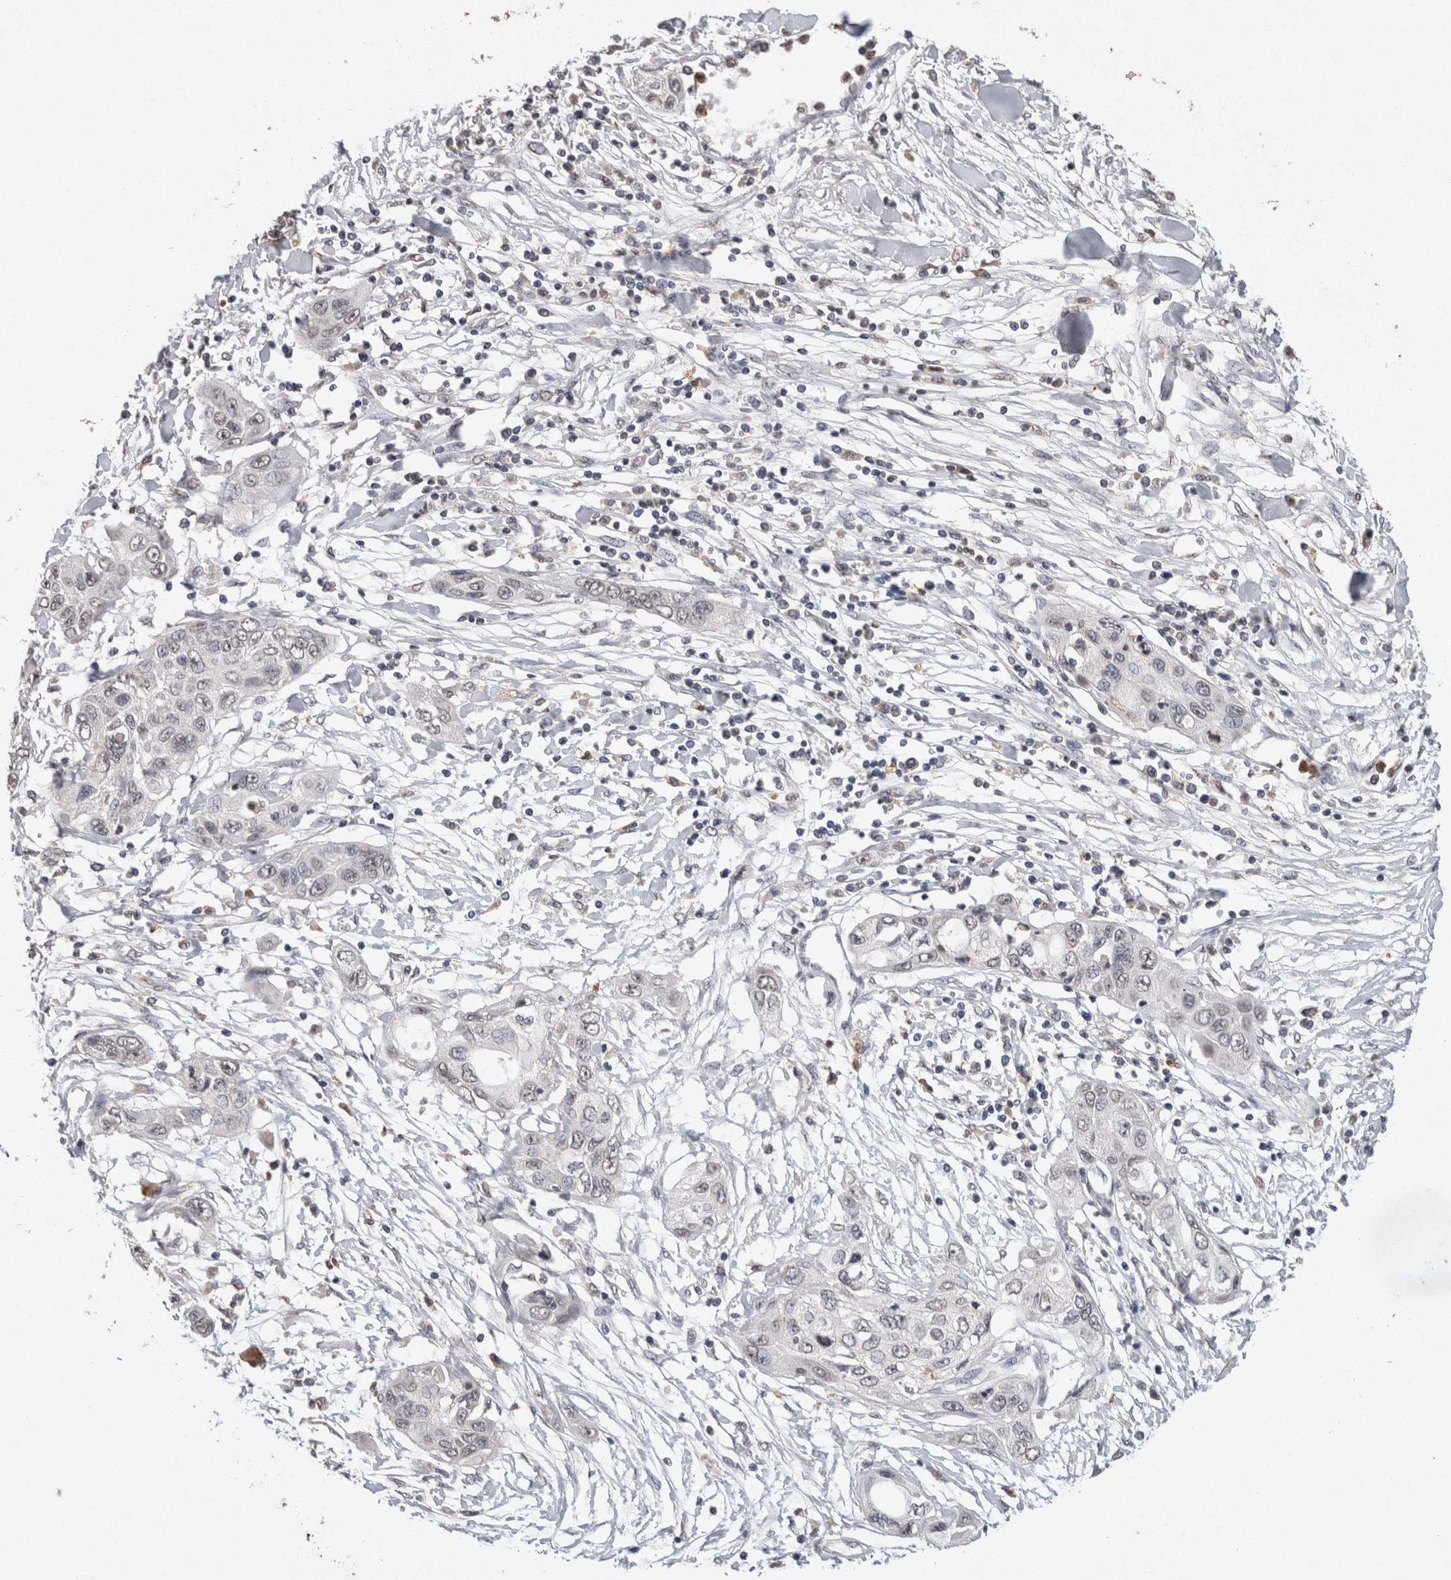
{"staining": {"intensity": "weak", "quantity": ">75%", "location": "nuclear"}, "tissue": "pancreatic cancer", "cell_type": "Tumor cells", "image_type": "cancer", "snomed": [{"axis": "morphology", "description": "Adenocarcinoma, NOS"}, {"axis": "topography", "description": "Pancreas"}], "caption": "IHC image of neoplastic tissue: pancreatic cancer (adenocarcinoma) stained using immunohistochemistry shows low levels of weak protein expression localized specifically in the nuclear of tumor cells, appearing as a nuclear brown color.", "gene": "FABP7", "patient": {"sex": "female", "age": 70}}